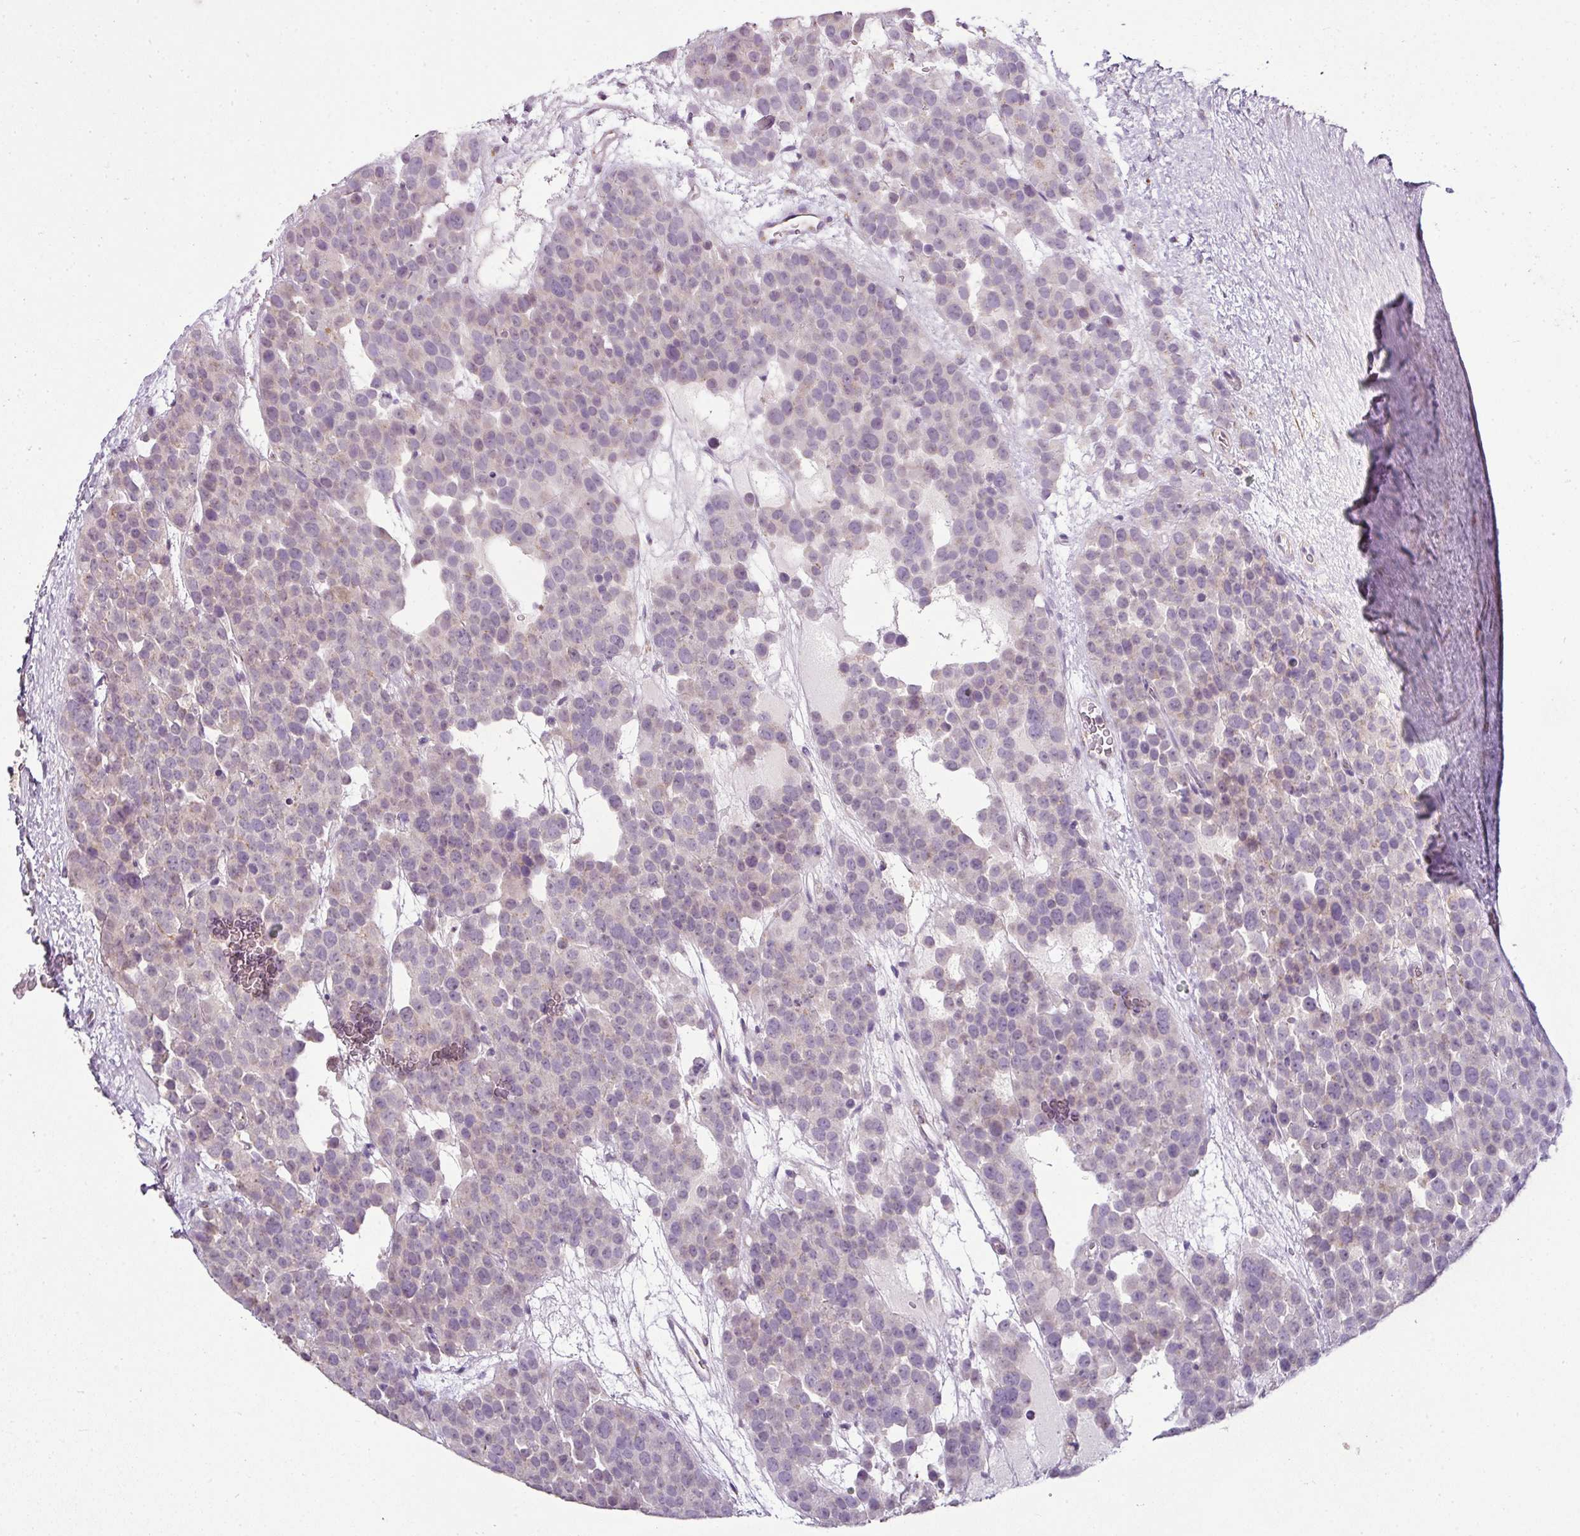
{"staining": {"intensity": "negative", "quantity": "none", "location": "none"}, "tissue": "testis cancer", "cell_type": "Tumor cells", "image_type": "cancer", "snomed": [{"axis": "morphology", "description": "Seminoma, NOS"}, {"axis": "topography", "description": "Testis"}], "caption": "An immunohistochemistry photomicrograph of testis cancer (seminoma) is shown. There is no staining in tumor cells of testis cancer (seminoma). Nuclei are stained in blue.", "gene": "JPH2", "patient": {"sex": "male", "age": 71}}